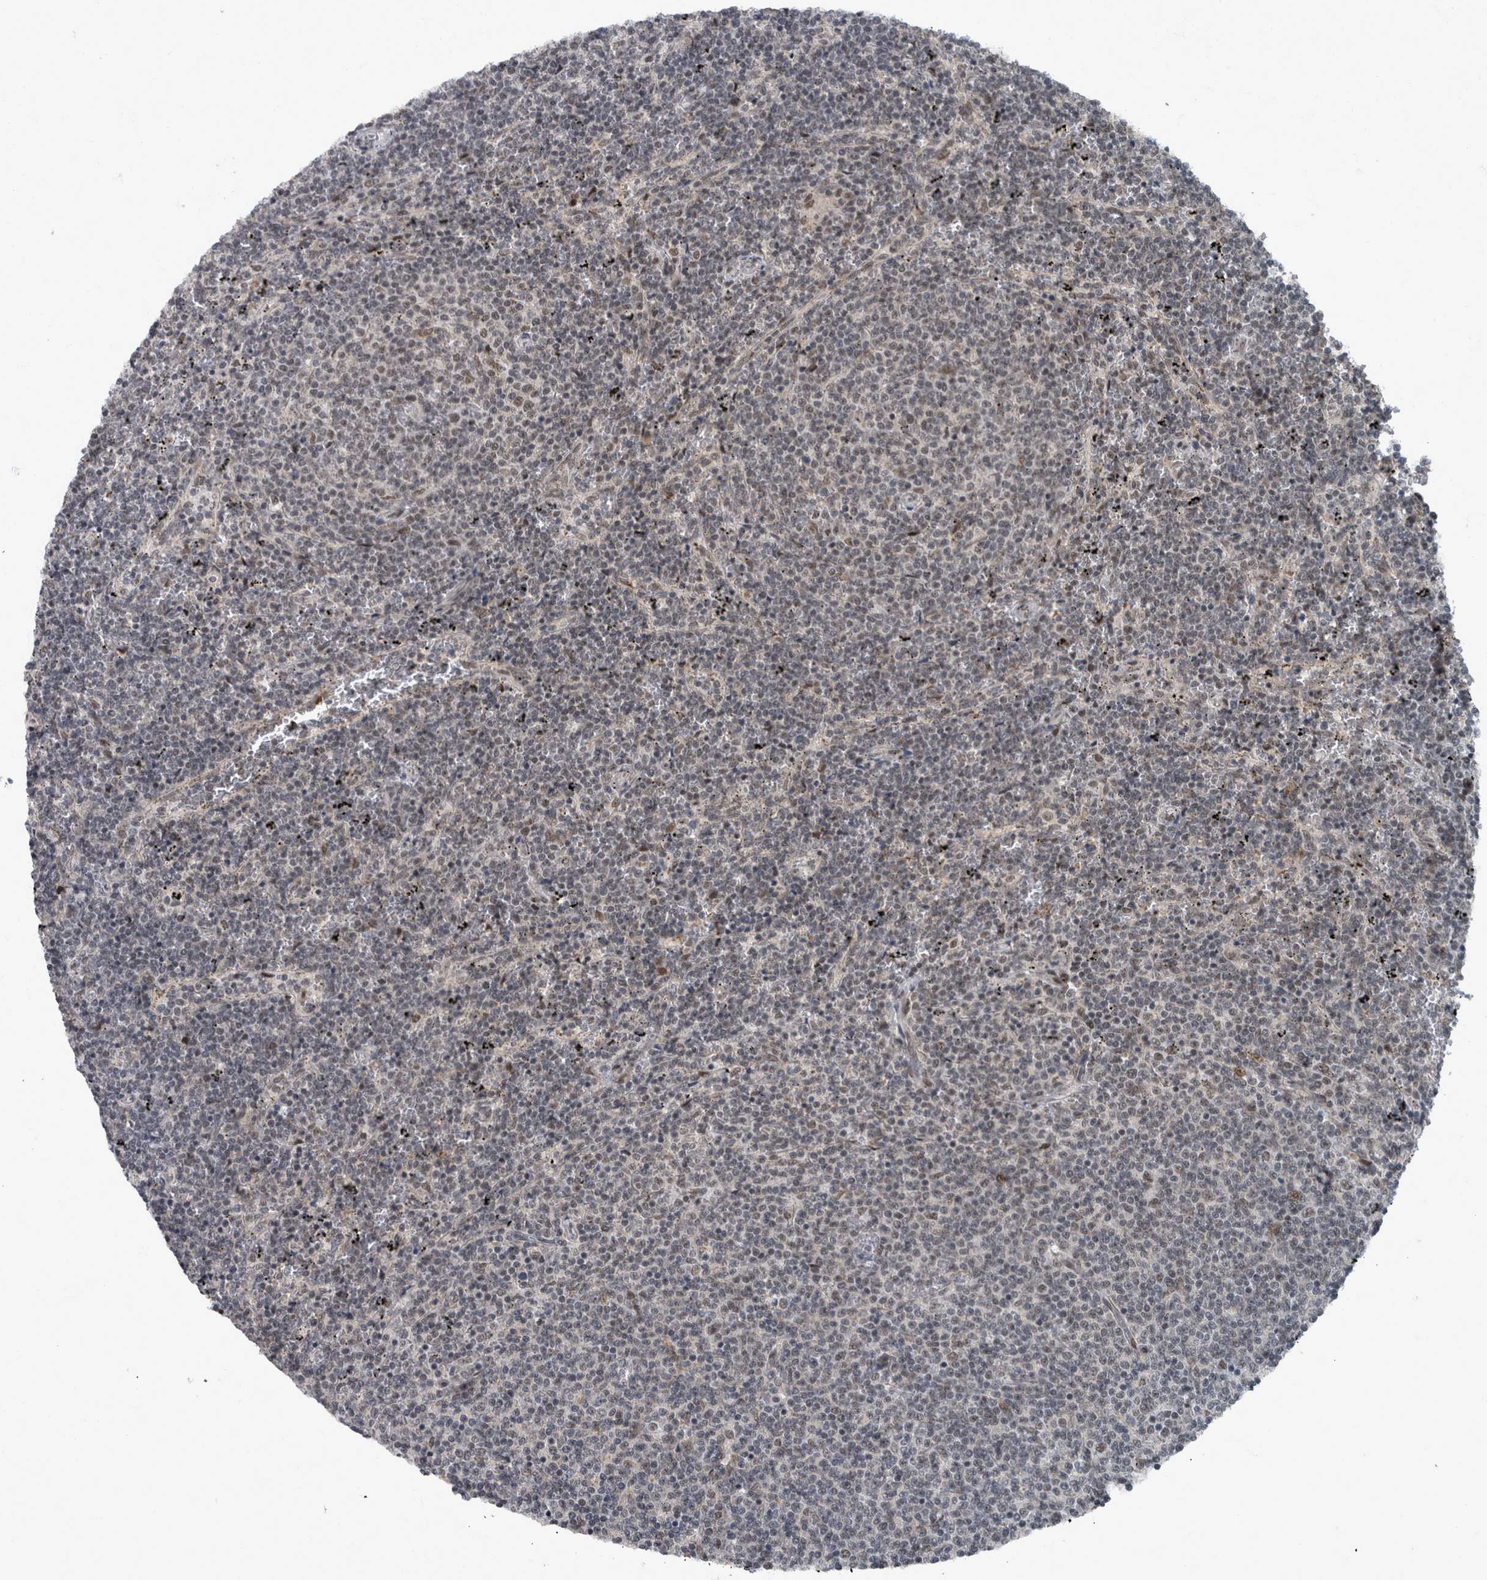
{"staining": {"intensity": "weak", "quantity": "25%-75%", "location": "nuclear"}, "tissue": "lymphoma", "cell_type": "Tumor cells", "image_type": "cancer", "snomed": [{"axis": "morphology", "description": "Malignant lymphoma, non-Hodgkin's type, Low grade"}, {"axis": "topography", "description": "Spleen"}], "caption": "The photomicrograph exhibits a brown stain indicating the presence of a protein in the nuclear of tumor cells in lymphoma.", "gene": "WDR33", "patient": {"sex": "female", "age": 50}}